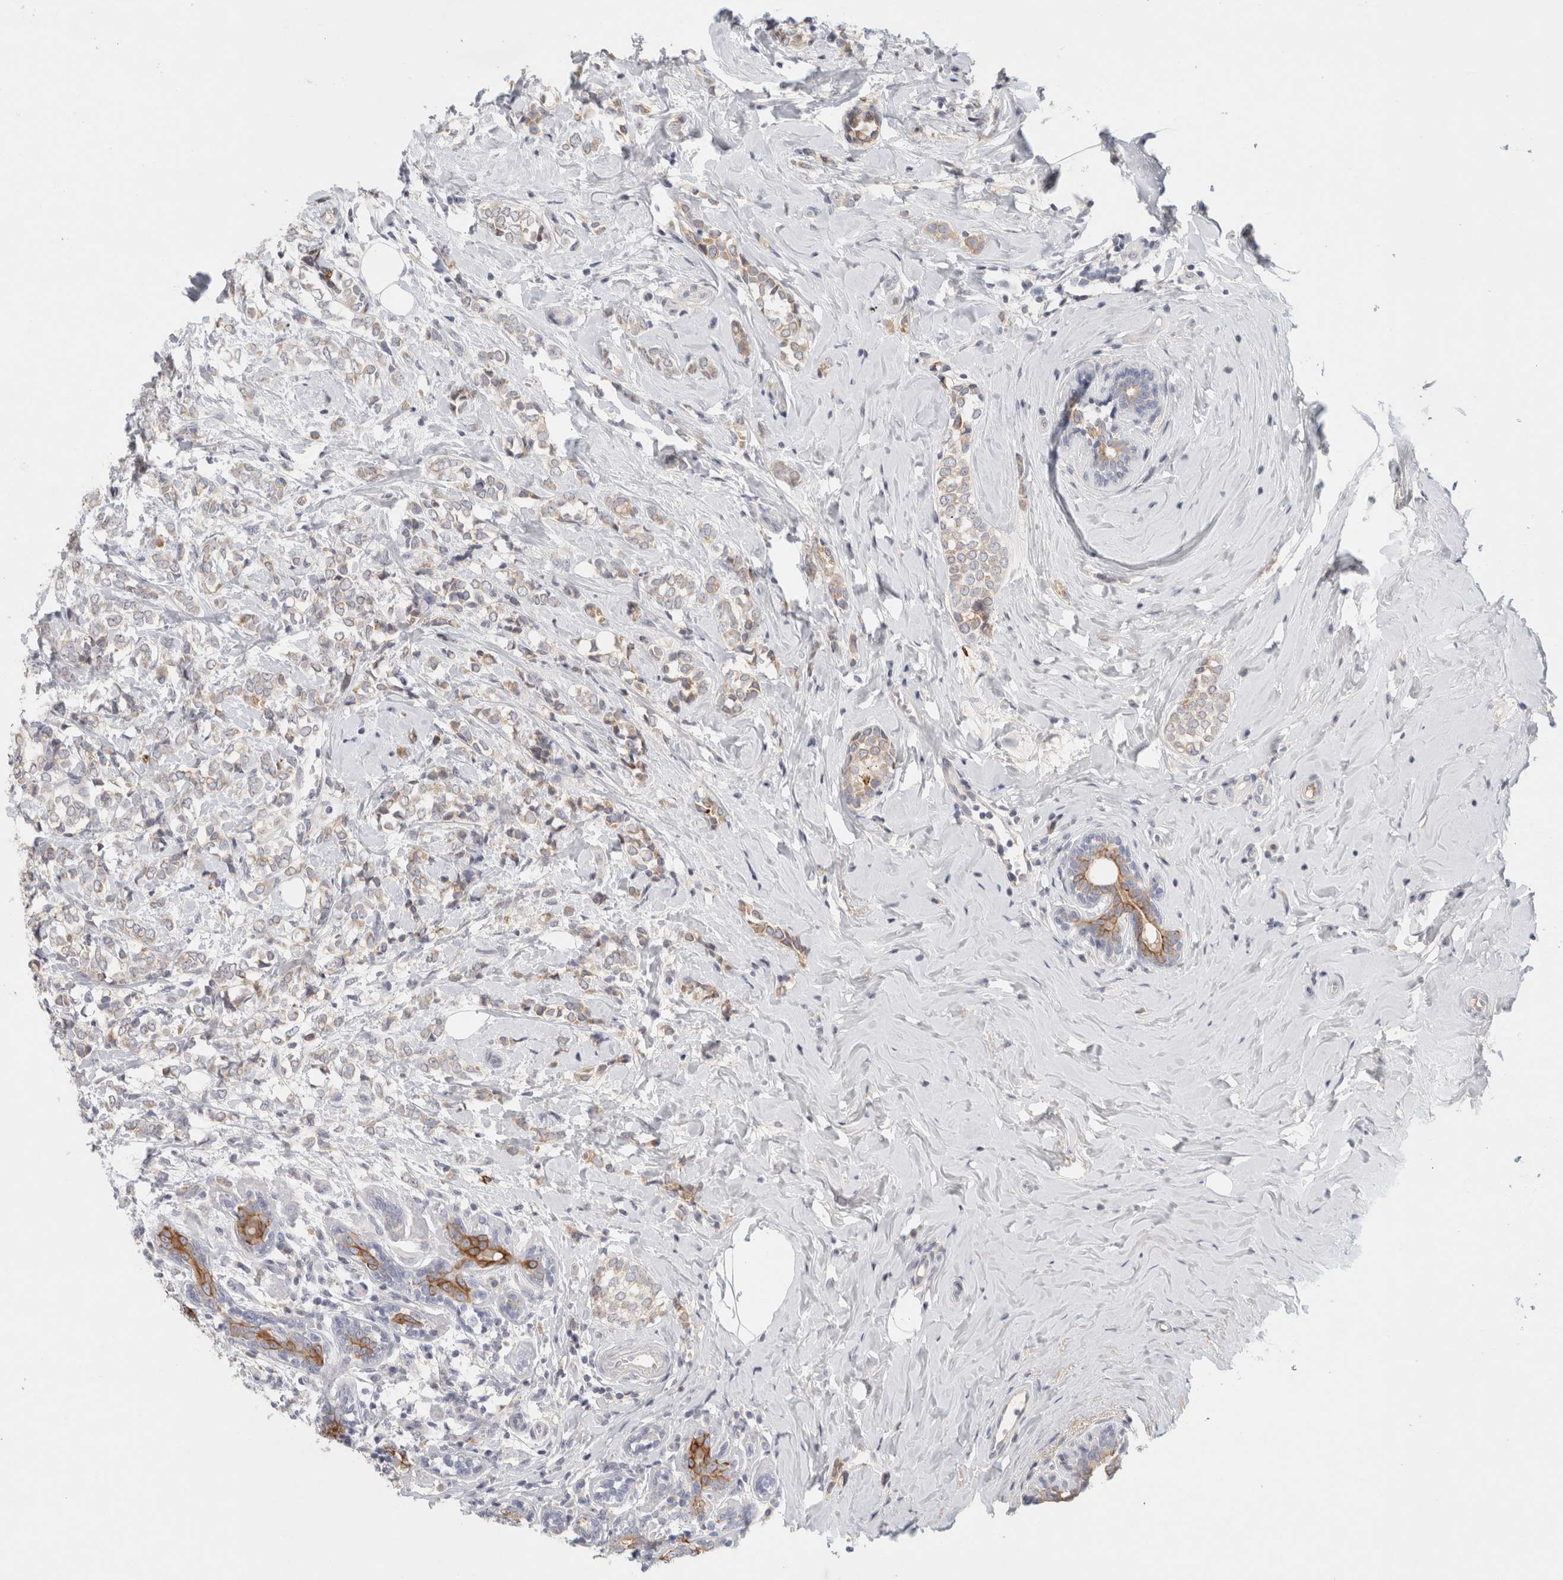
{"staining": {"intensity": "weak", "quantity": "25%-75%", "location": "cytoplasmic/membranous"}, "tissue": "breast cancer", "cell_type": "Tumor cells", "image_type": "cancer", "snomed": [{"axis": "morphology", "description": "Normal tissue, NOS"}, {"axis": "morphology", "description": "Lobular carcinoma"}, {"axis": "topography", "description": "Breast"}], "caption": "Brown immunohistochemical staining in human breast lobular carcinoma exhibits weak cytoplasmic/membranous expression in about 25%-75% of tumor cells. Immunohistochemistry (ihc) stains the protein in brown and the nuclei are stained blue.", "gene": "STK31", "patient": {"sex": "female", "age": 47}}